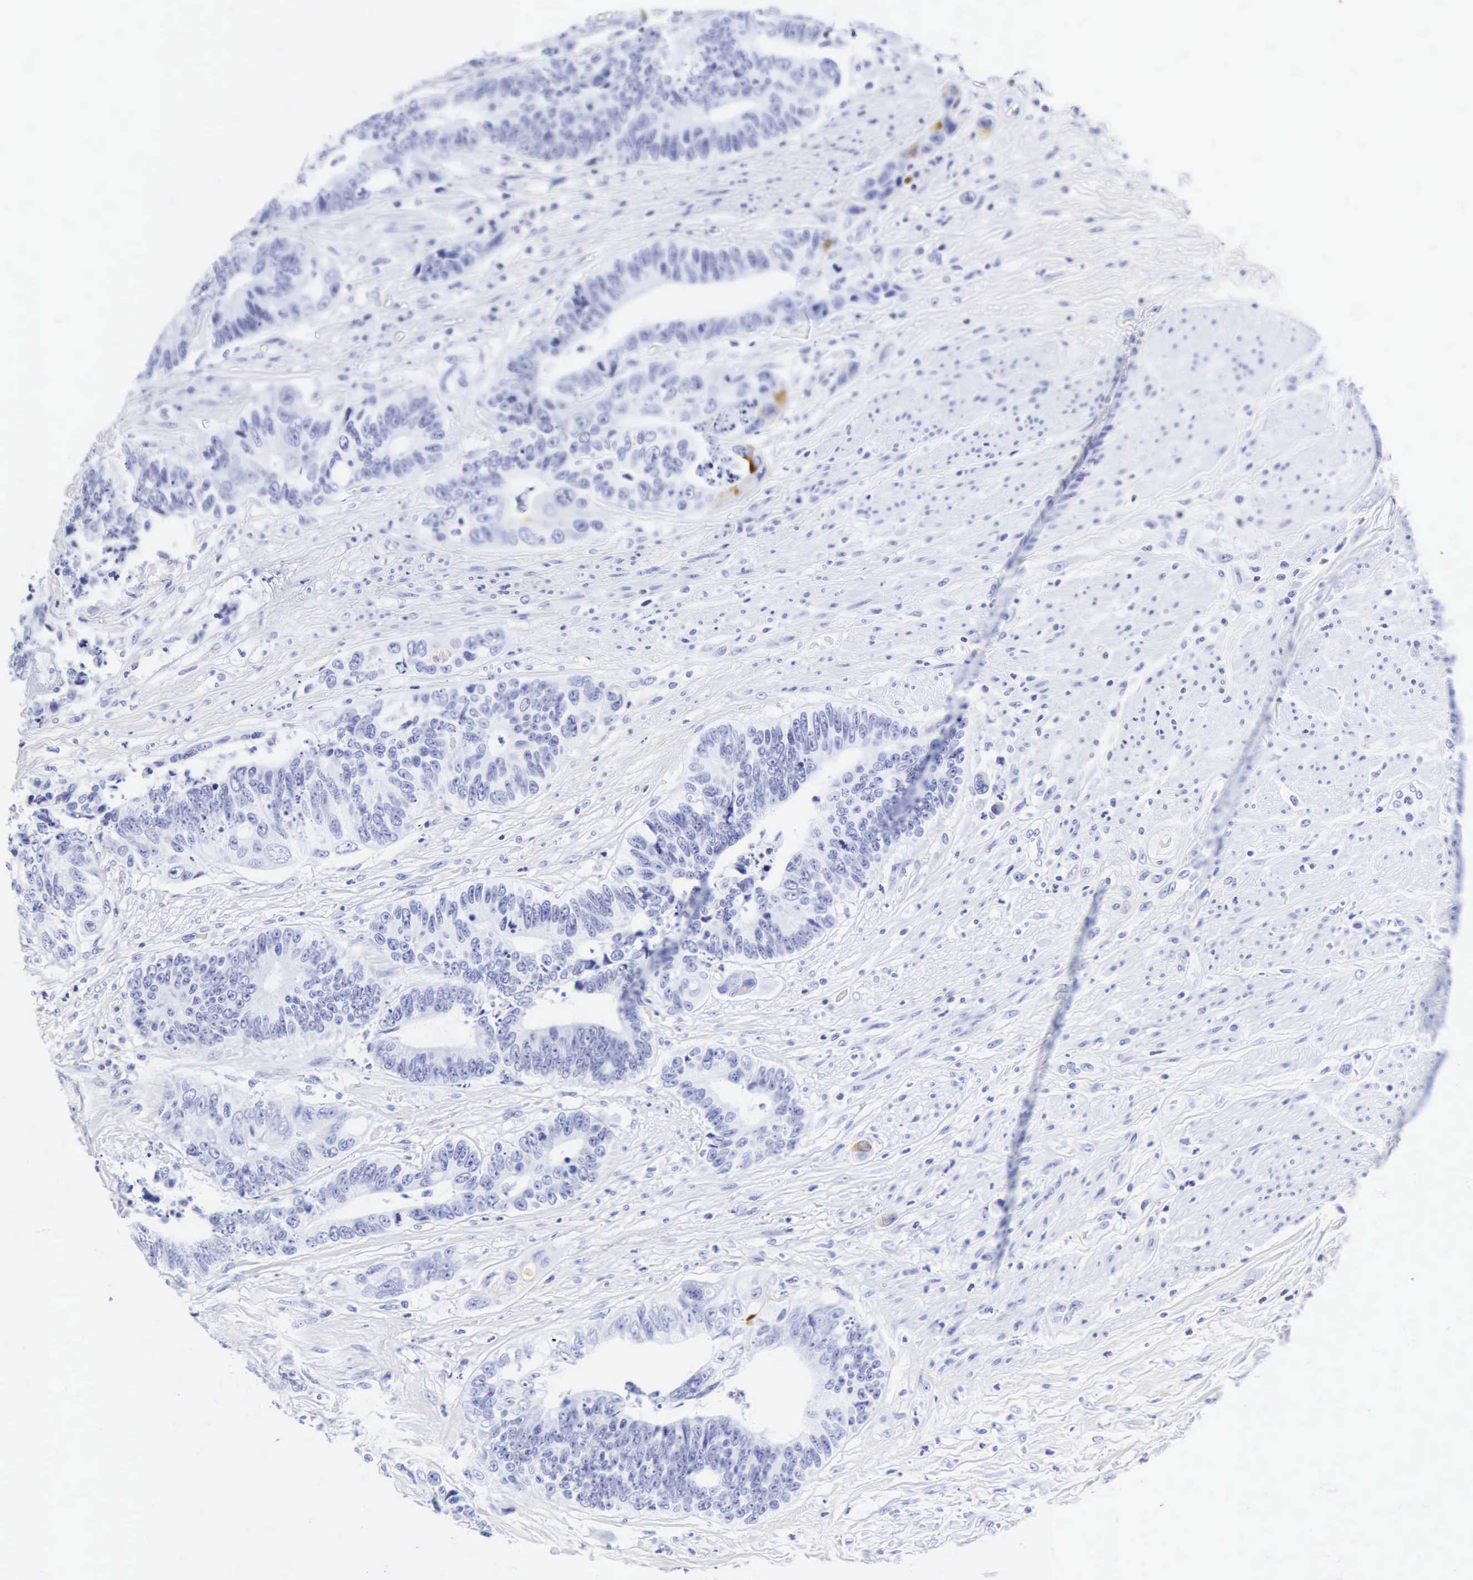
{"staining": {"intensity": "negative", "quantity": "none", "location": "none"}, "tissue": "colorectal cancer", "cell_type": "Tumor cells", "image_type": "cancer", "snomed": [{"axis": "morphology", "description": "Adenocarcinoma, NOS"}, {"axis": "topography", "description": "Rectum"}], "caption": "This is an immunohistochemistry micrograph of colorectal cancer (adenocarcinoma). There is no expression in tumor cells.", "gene": "CGB3", "patient": {"sex": "female", "age": 65}}